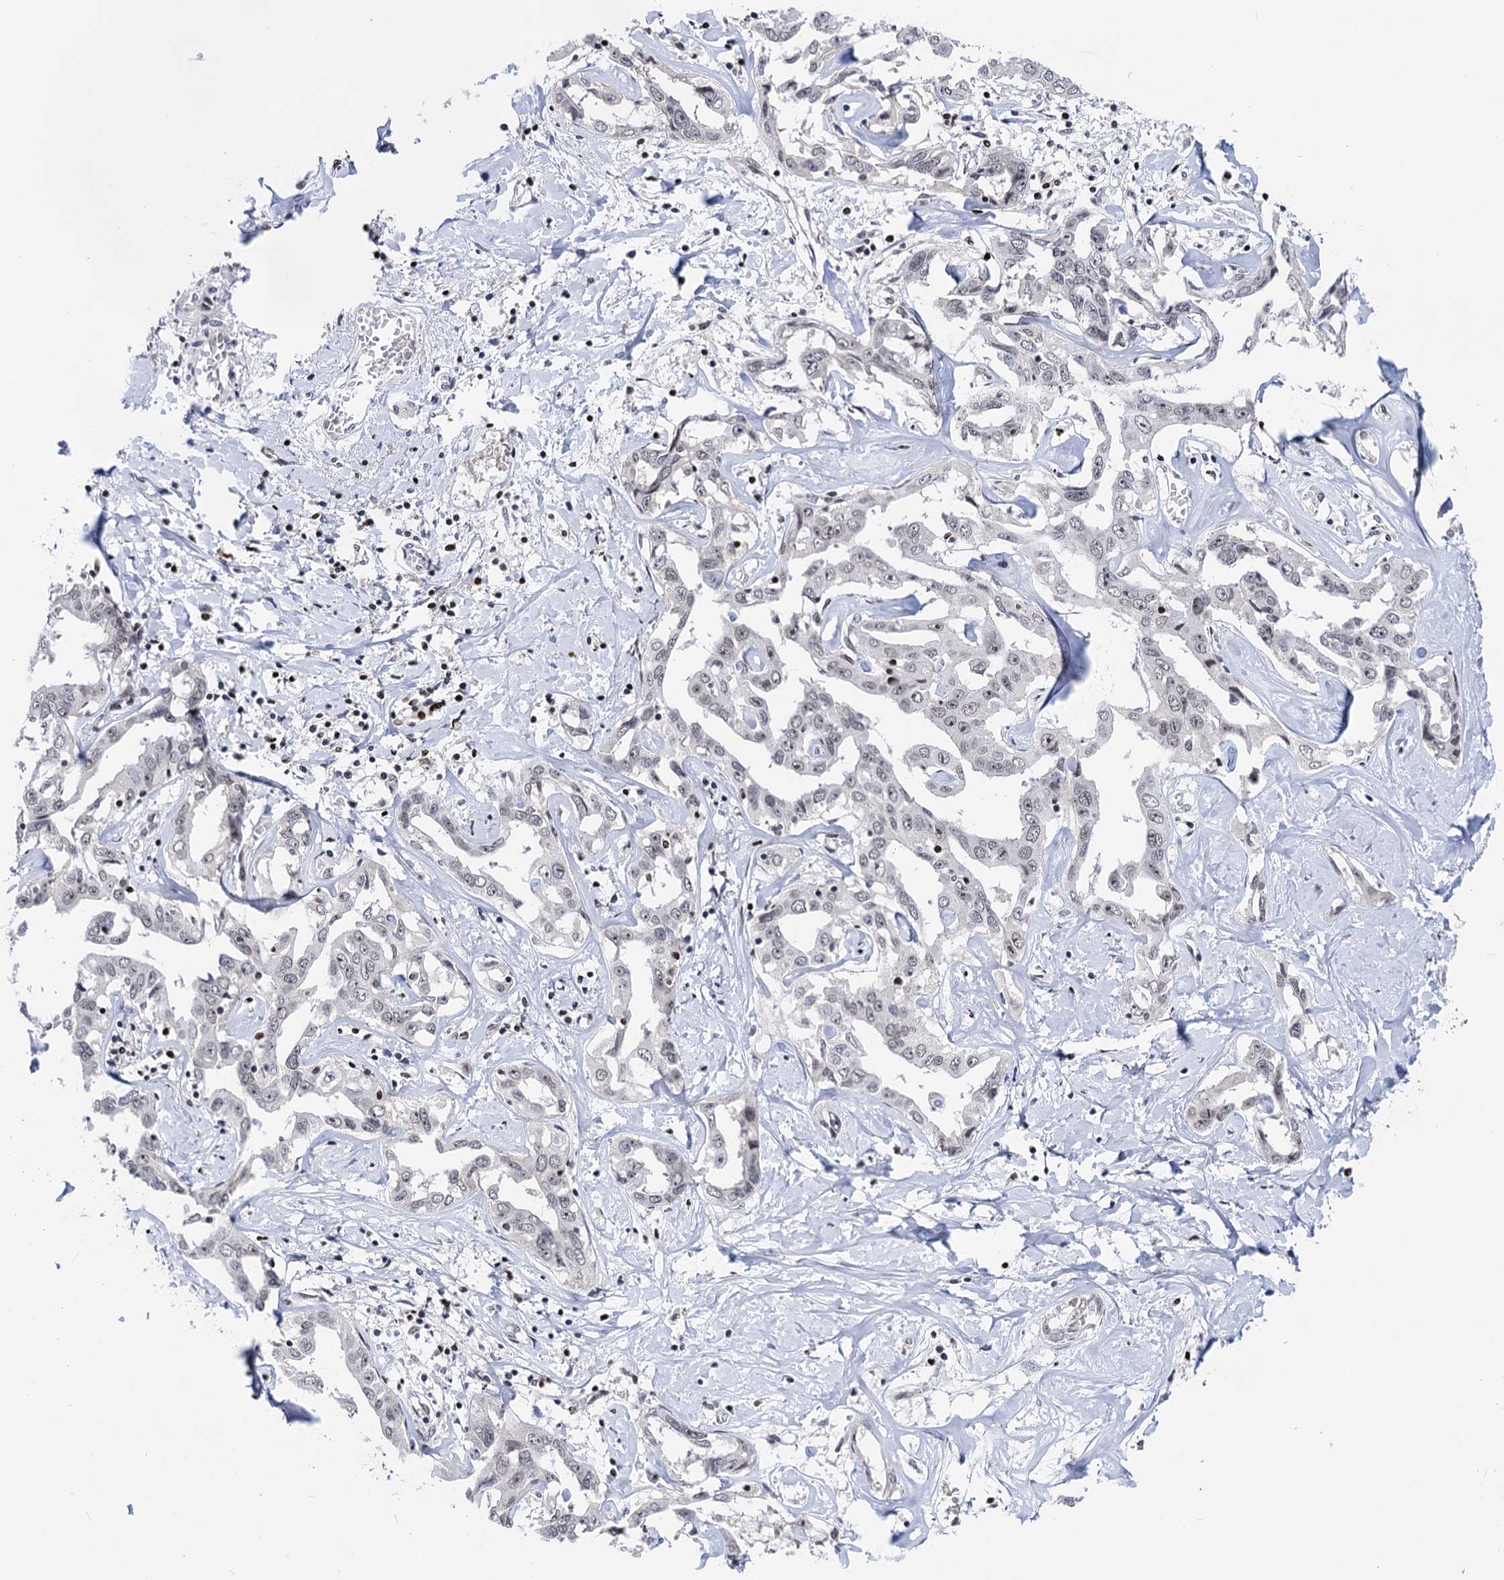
{"staining": {"intensity": "weak", "quantity": "<25%", "location": "nuclear"}, "tissue": "liver cancer", "cell_type": "Tumor cells", "image_type": "cancer", "snomed": [{"axis": "morphology", "description": "Cholangiocarcinoma"}, {"axis": "topography", "description": "Liver"}], "caption": "IHC photomicrograph of neoplastic tissue: human cholangiocarcinoma (liver) stained with DAB (3,3'-diaminobenzidine) demonstrates no significant protein expression in tumor cells.", "gene": "ZCCHC10", "patient": {"sex": "male", "age": 59}}